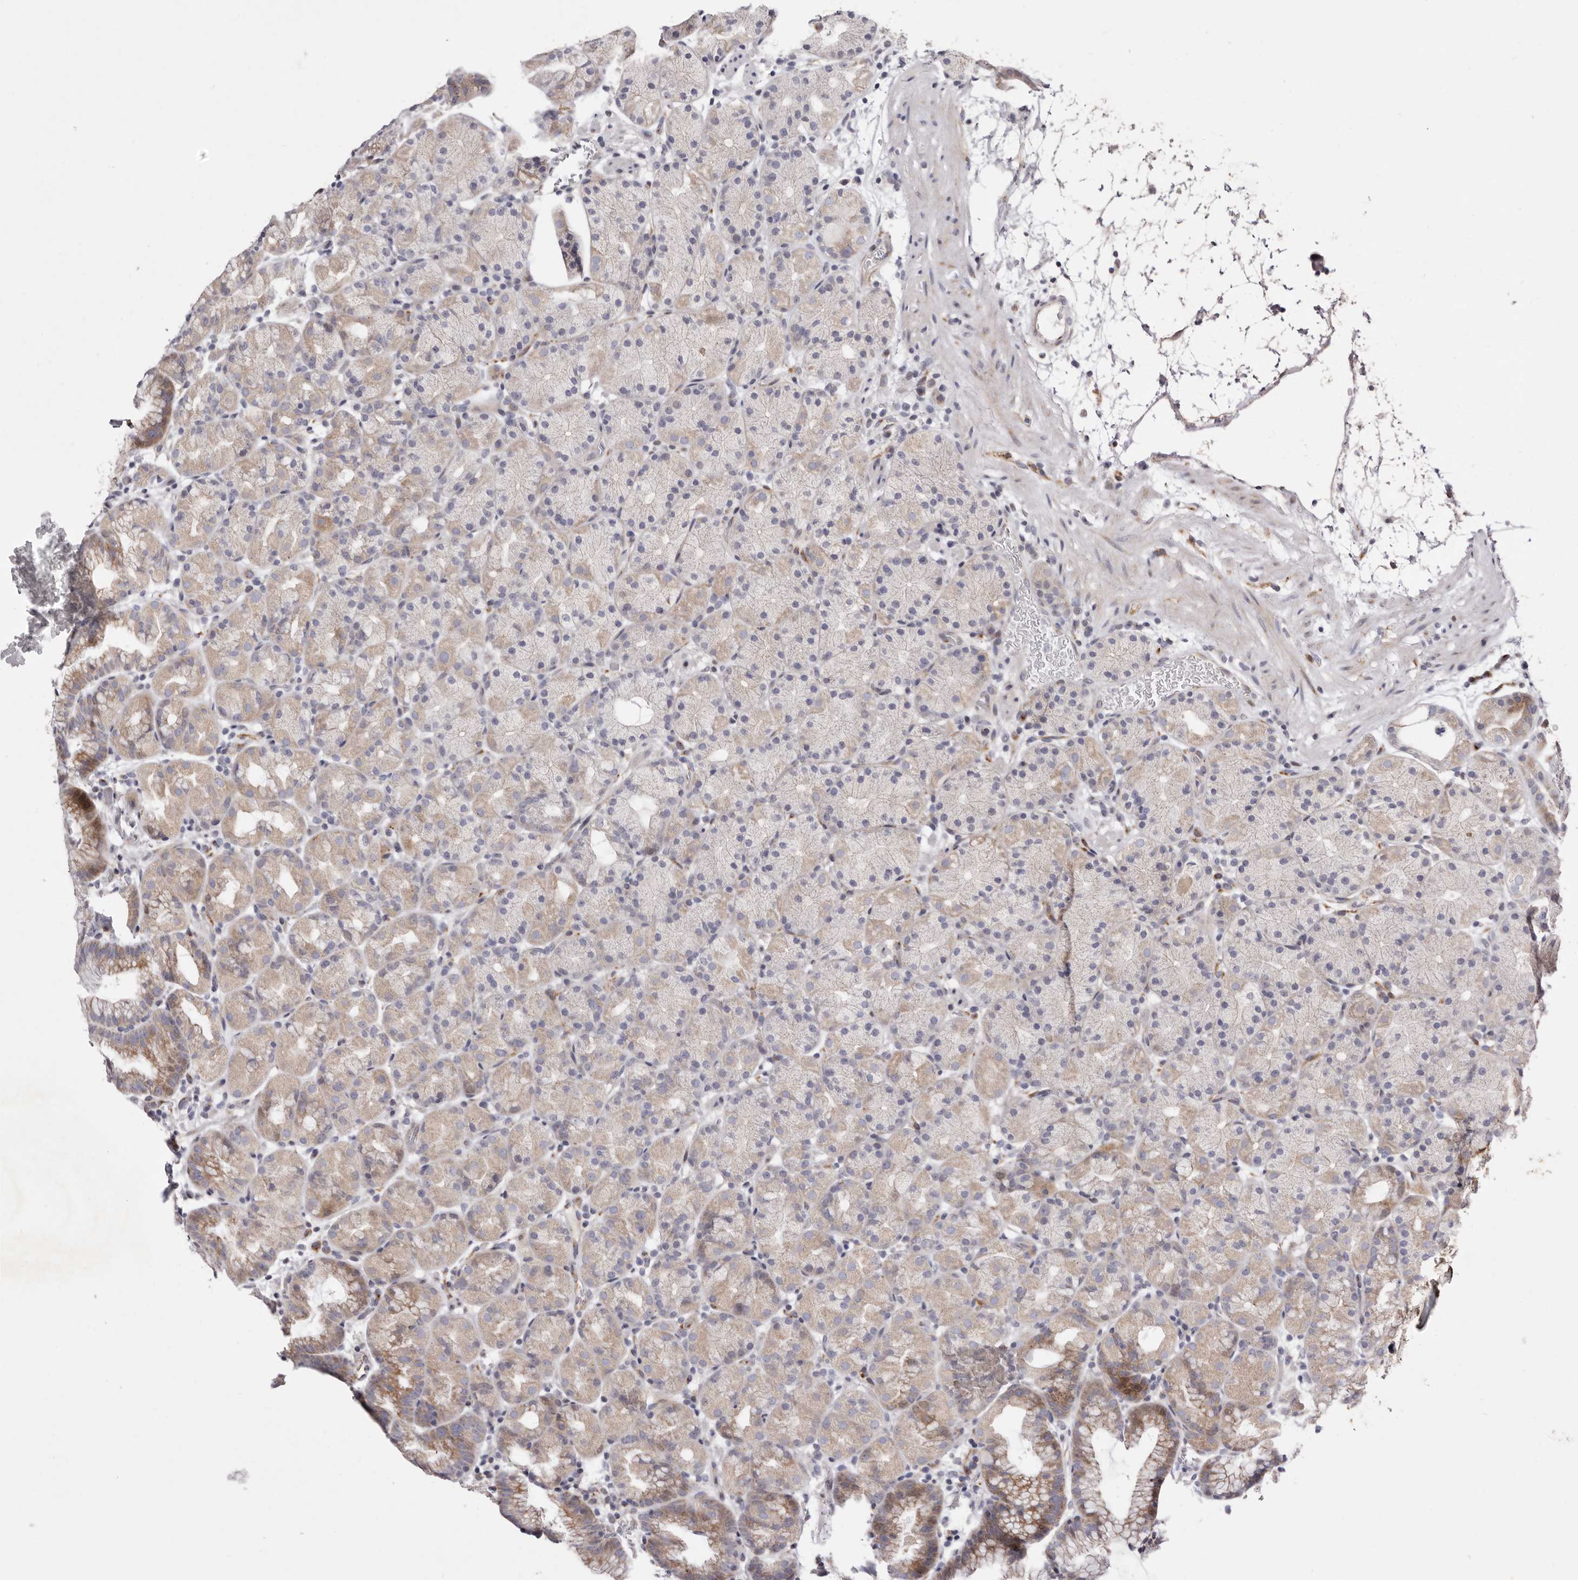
{"staining": {"intensity": "moderate", "quantity": "<25%", "location": "cytoplasmic/membranous"}, "tissue": "stomach", "cell_type": "Glandular cells", "image_type": "normal", "snomed": [{"axis": "morphology", "description": "Normal tissue, NOS"}, {"axis": "topography", "description": "Stomach, upper"}], "caption": "This micrograph demonstrates immunohistochemistry (IHC) staining of benign stomach, with low moderate cytoplasmic/membranous expression in approximately <25% of glandular cells.", "gene": "TIMM17B", "patient": {"sex": "male", "age": 48}}